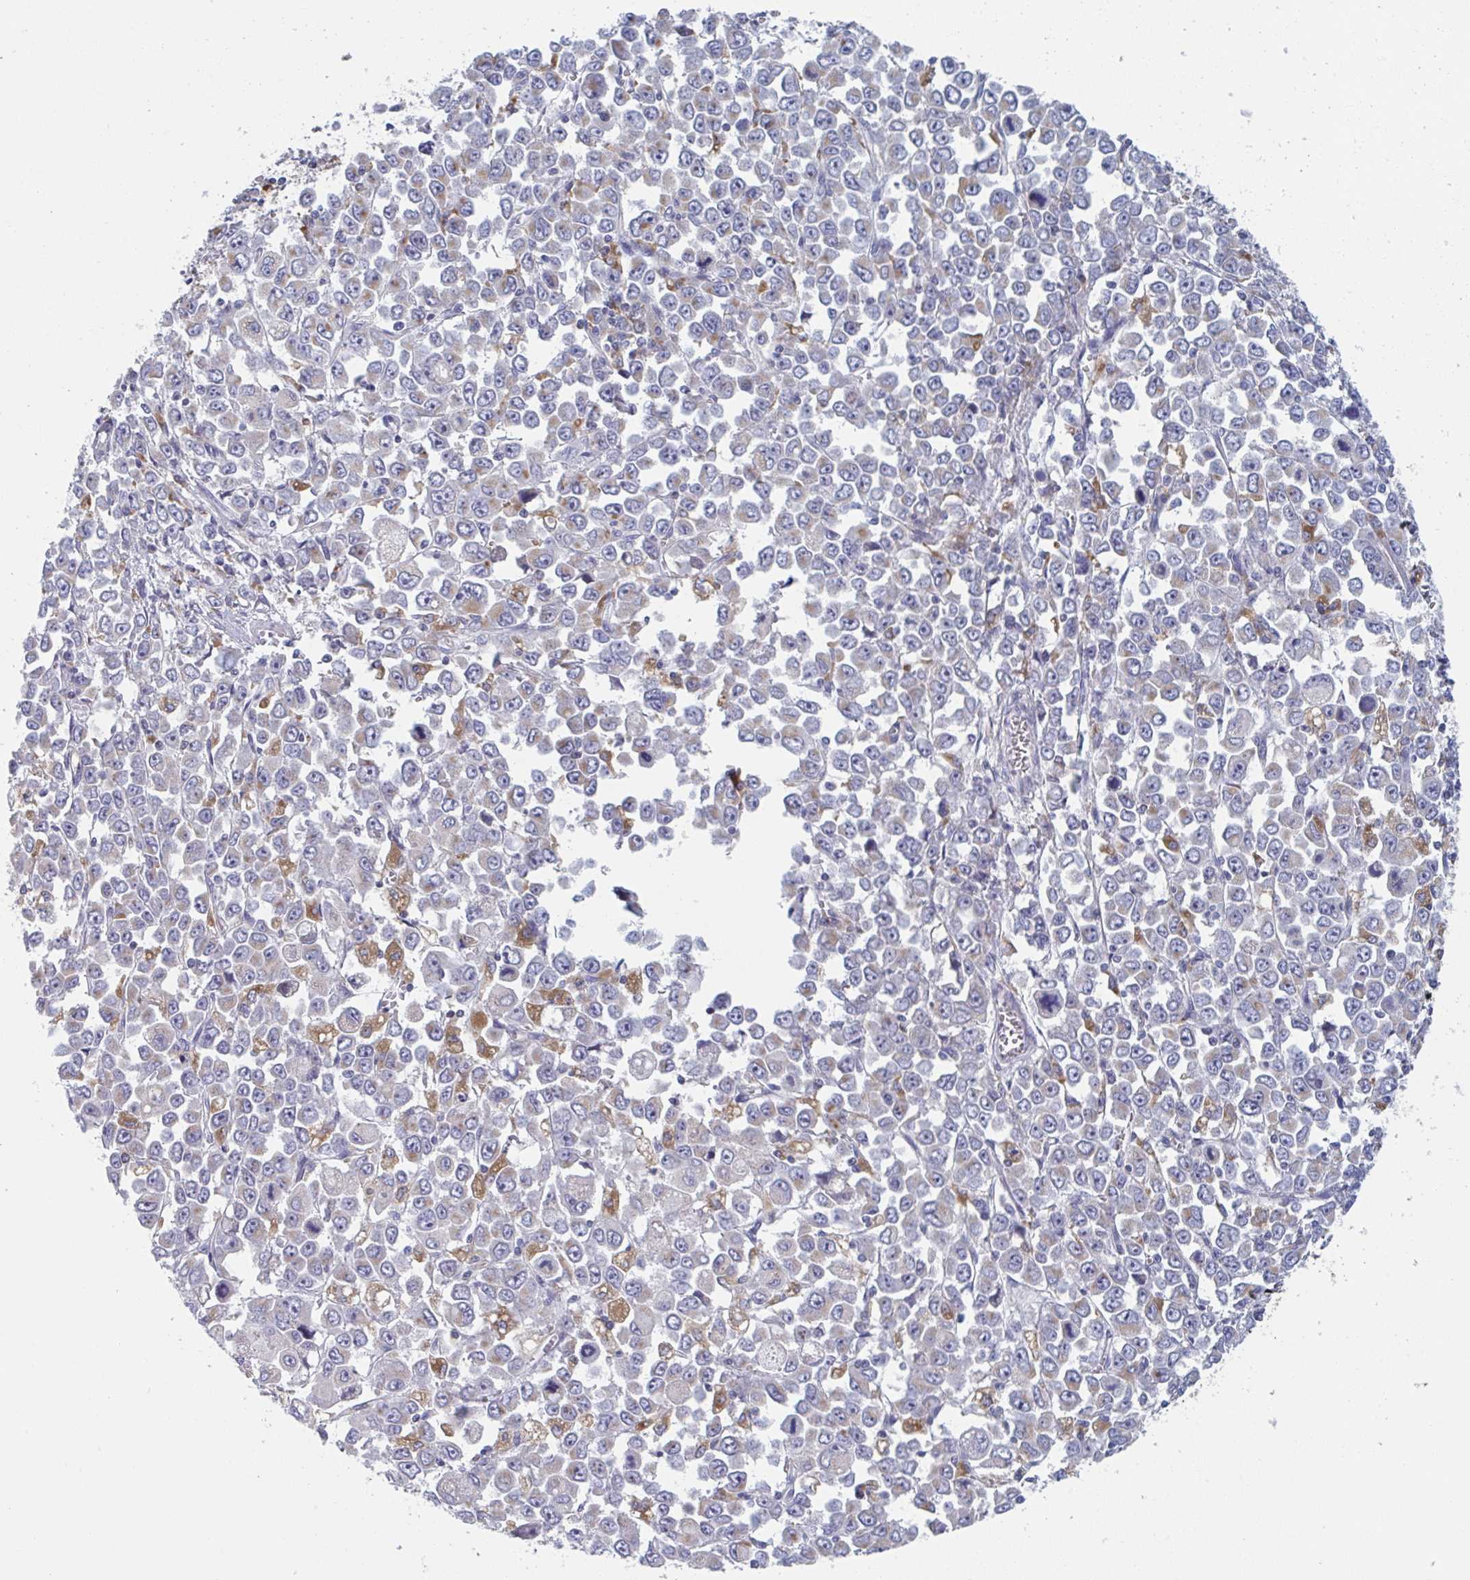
{"staining": {"intensity": "moderate", "quantity": "<25%", "location": "cytoplasmic/membranous"}, "tissue": "stomach cancer", "cell_type": "Tumor cells", "image_type": "cancer", "snomed": [{"axis": "morphology", "description": "Adenocarcinoma, NOS"}, {"axis": "topography", "description": "Stomach, upper"}], "caption": "Stomach adenocarcinoma tissue shows moderate cytoplasmic/membranous expression in about <25% of tumor cells, visualized by immunohistochemistry.", "gene": "NIPSNAP1", "patient": {"sex": "male", "age": 70}}